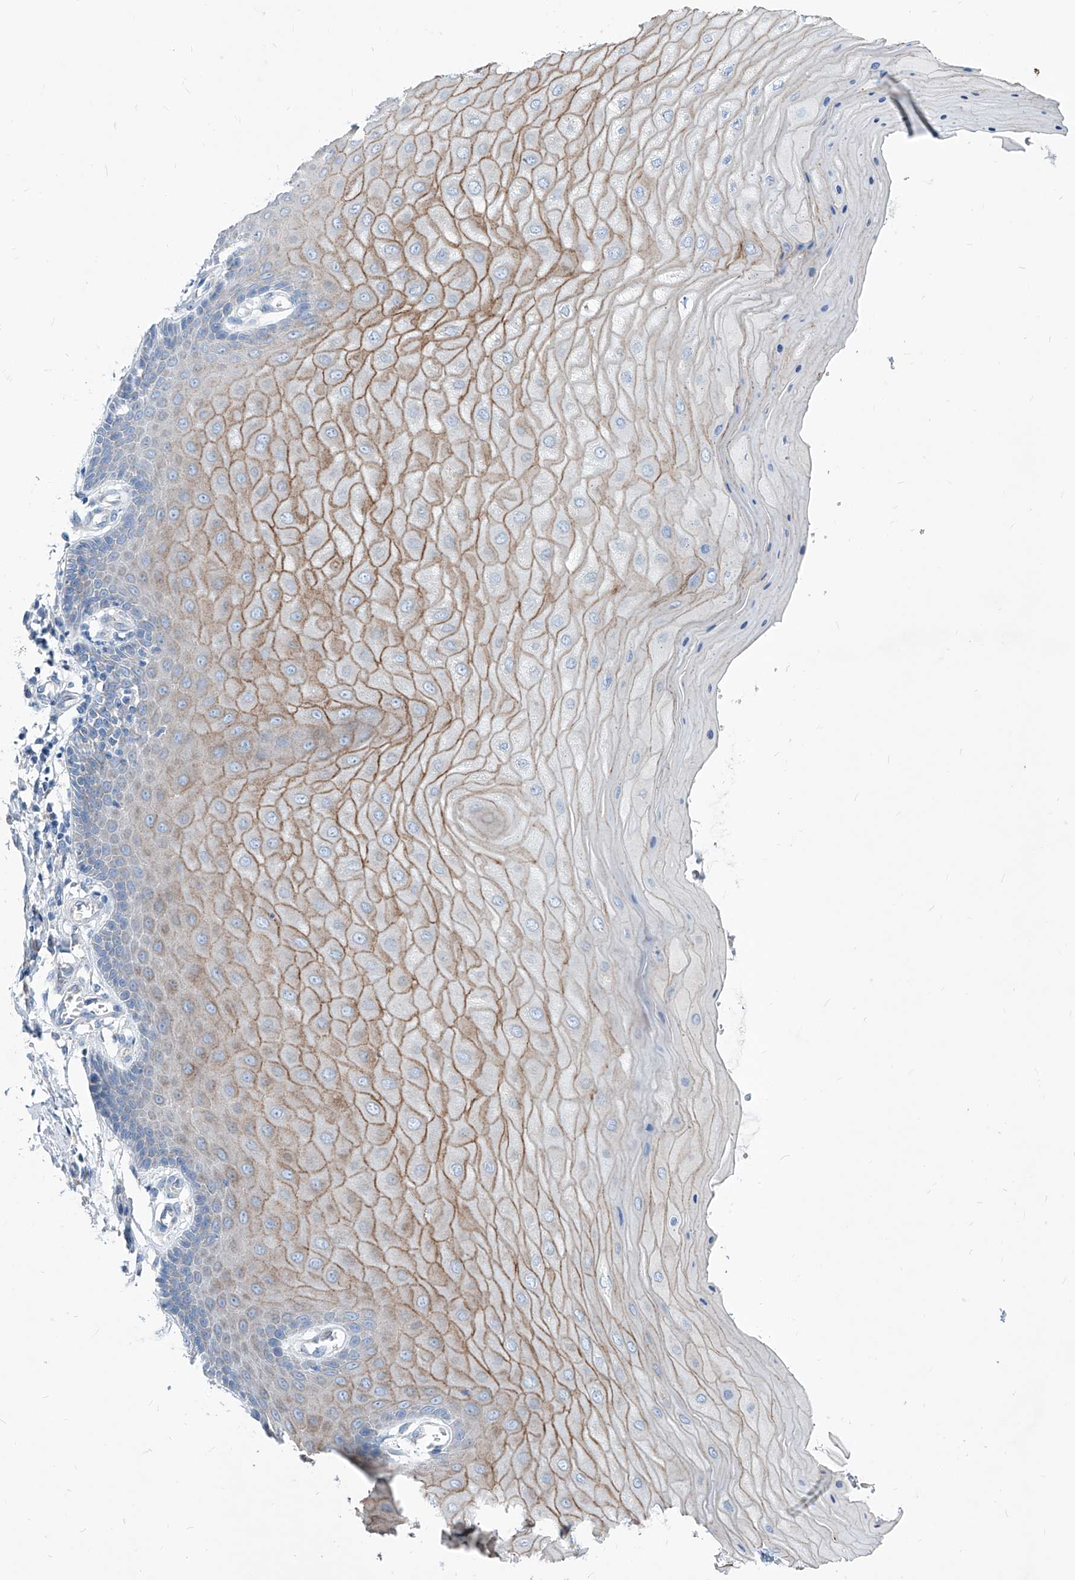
{"staining": {"intensity": "negative", "quantity": "none", "location": "none"}, "tissue": "cervix", "cell_type": "Glandular cells", "image_type": "normal", "snomed": [{"axis": "morphology", "description": "Normal tissue, NOS"}, {"axis": "topography", "description": "Cervix"}], "caption": "A micrograph of human cervix is negative for staining in glandular cells. (DAB IHC with hematoxylin counter stain).", "gene": "AGPS", "patient": {"sex": "female", "age": 55}}